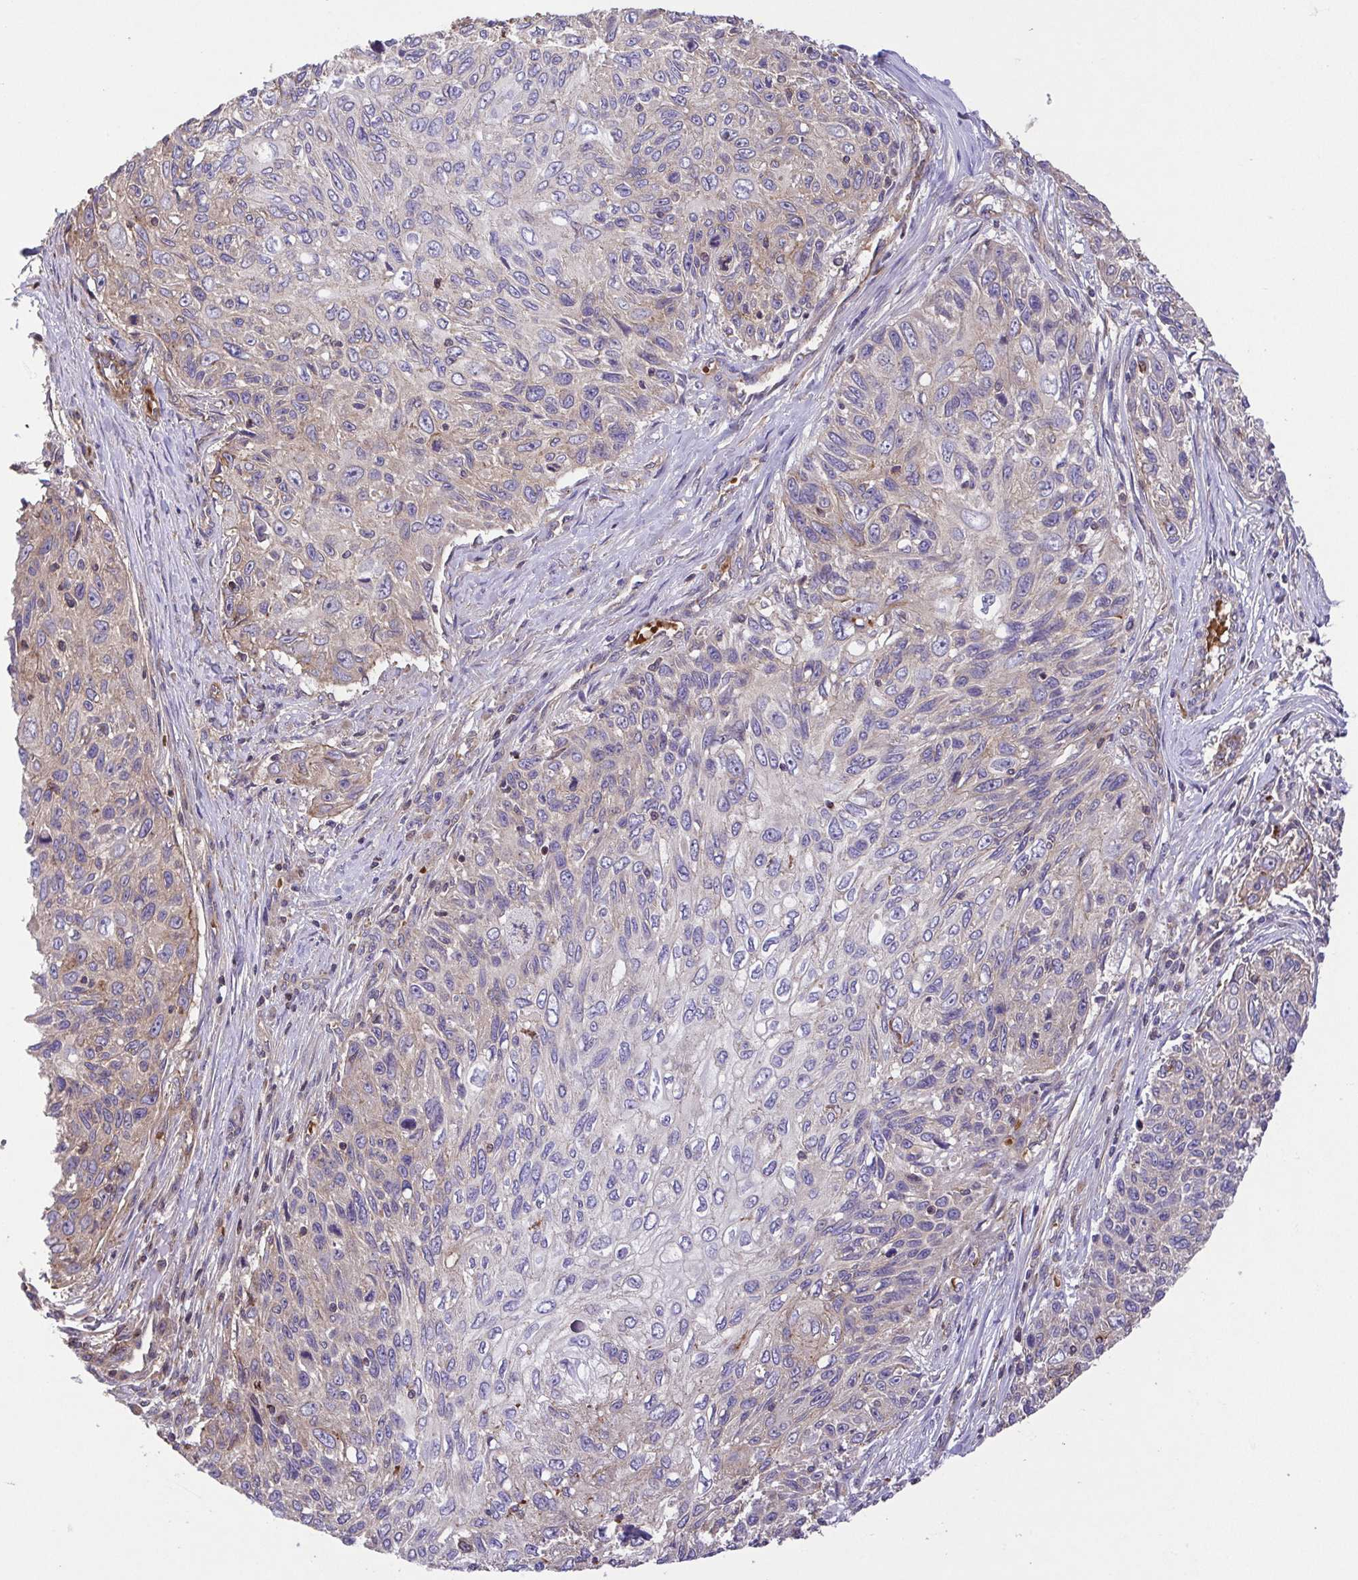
{"staining": {"intensity": "weak", "quantity": "<25%", "location": "cytoplasmic/membranous"}, "tissue": "skin cancer", "cell_type": "Tumor cells", "image_type": "cancer", "snomed": [{"axis": "morphology", "description": "Squamous cell carcinoma, NOS"}, {"axis": "topography", "description": "Skin"}], "caption": "DAB immunohistochemical staining of skin squamous cell carcinoma shows no significant positivity in tumor cells. Nuclei are stained in blue.", "gene": "IDE", "patient": {"sex": "male", "age": 92}}